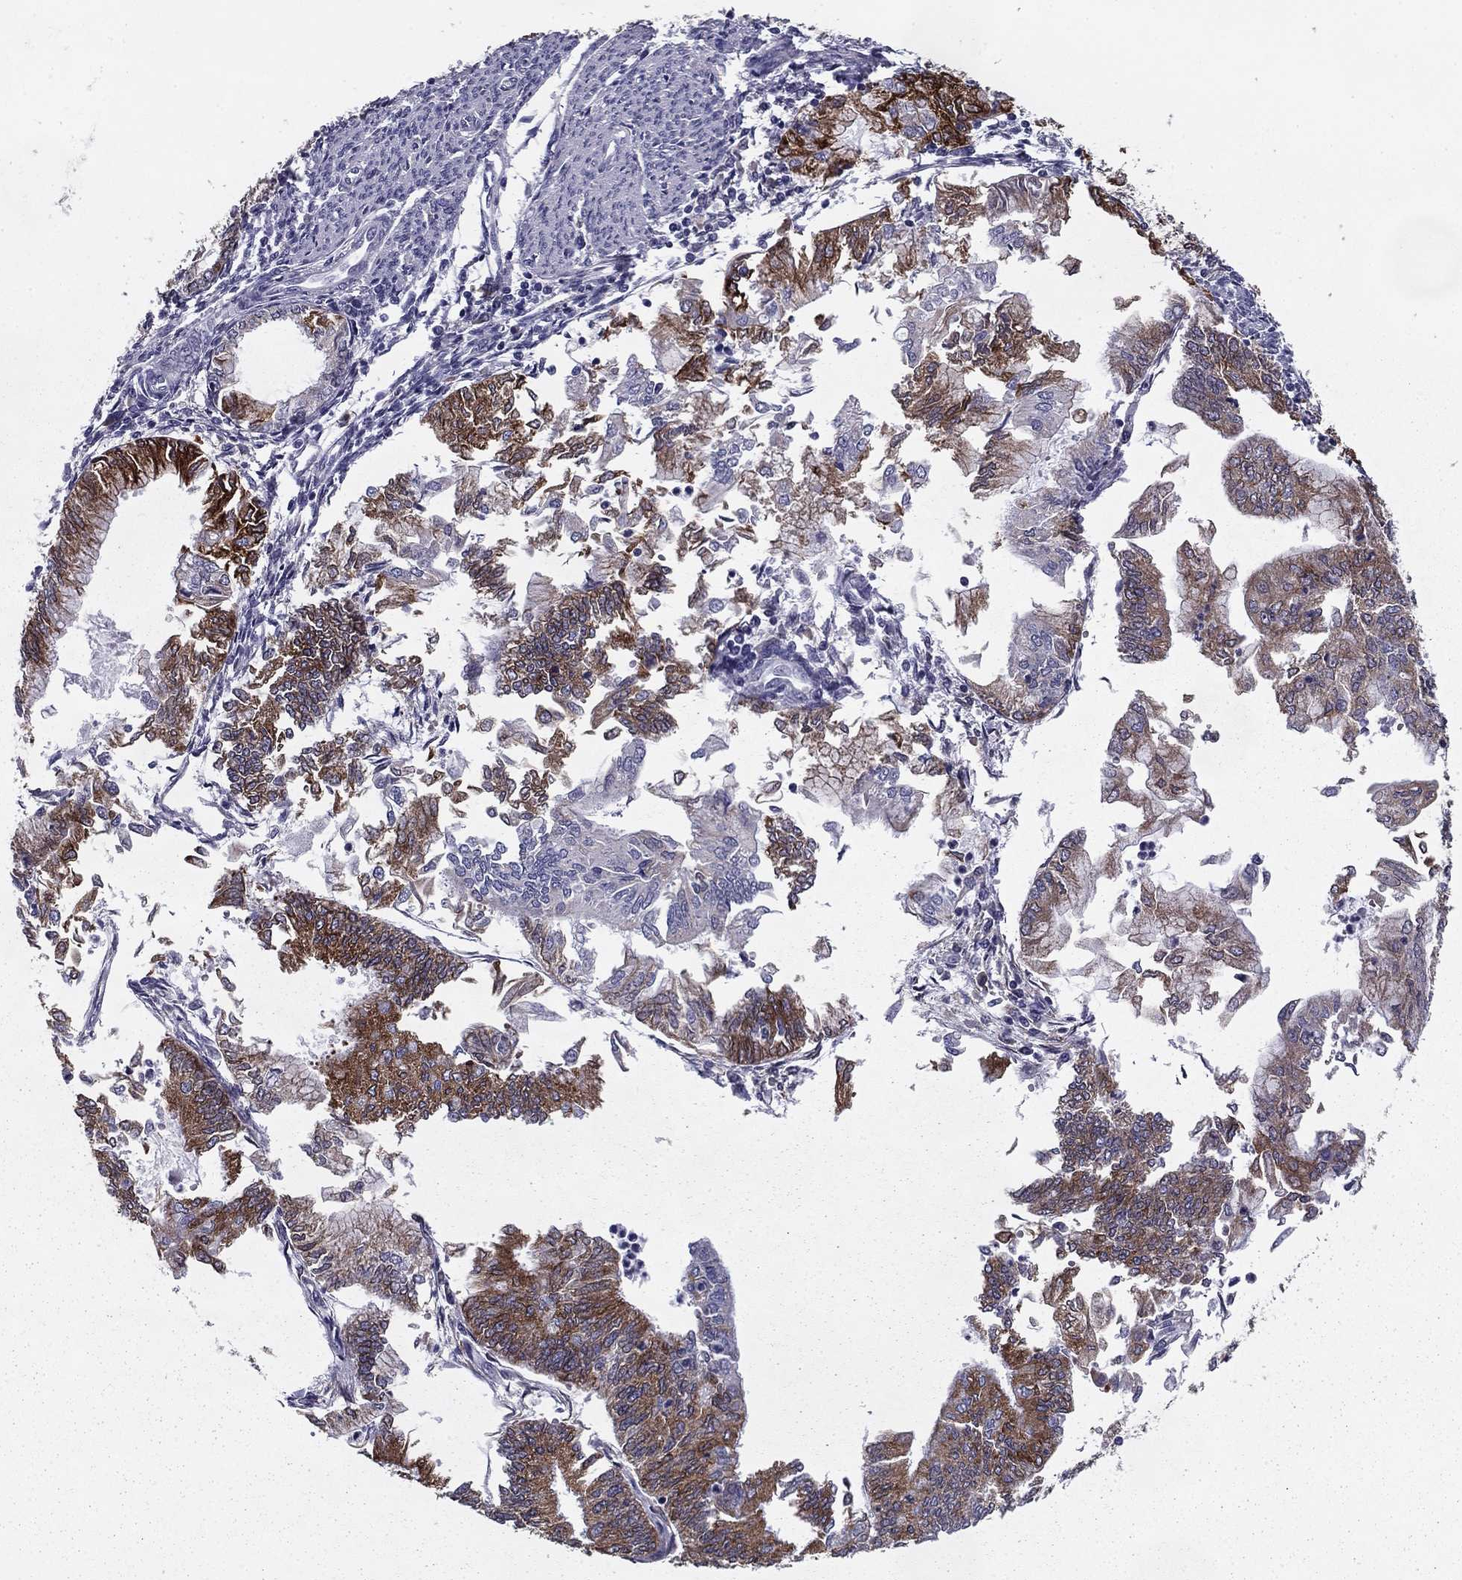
{"staining": {"intensity": "moderate", "quantity": "25%-75%", "location": "cytoplasmic/membranous"}, "tissue": "endometrial cancer", "cell_type": "Tumor cells", "image_type": "cancer", "snomed": [{"axis": "morphology", "description": "Adenocarcinoma, NOS"}, {"axis": "topography", "description": "Endometrium"}], "caption": "Endometrial cancer (adenocarcinoma) stained with a protein marker shows moderate staining in tumor cells.", "gene": "TMED3", "patient": {"sex": "female", "age": 59}}